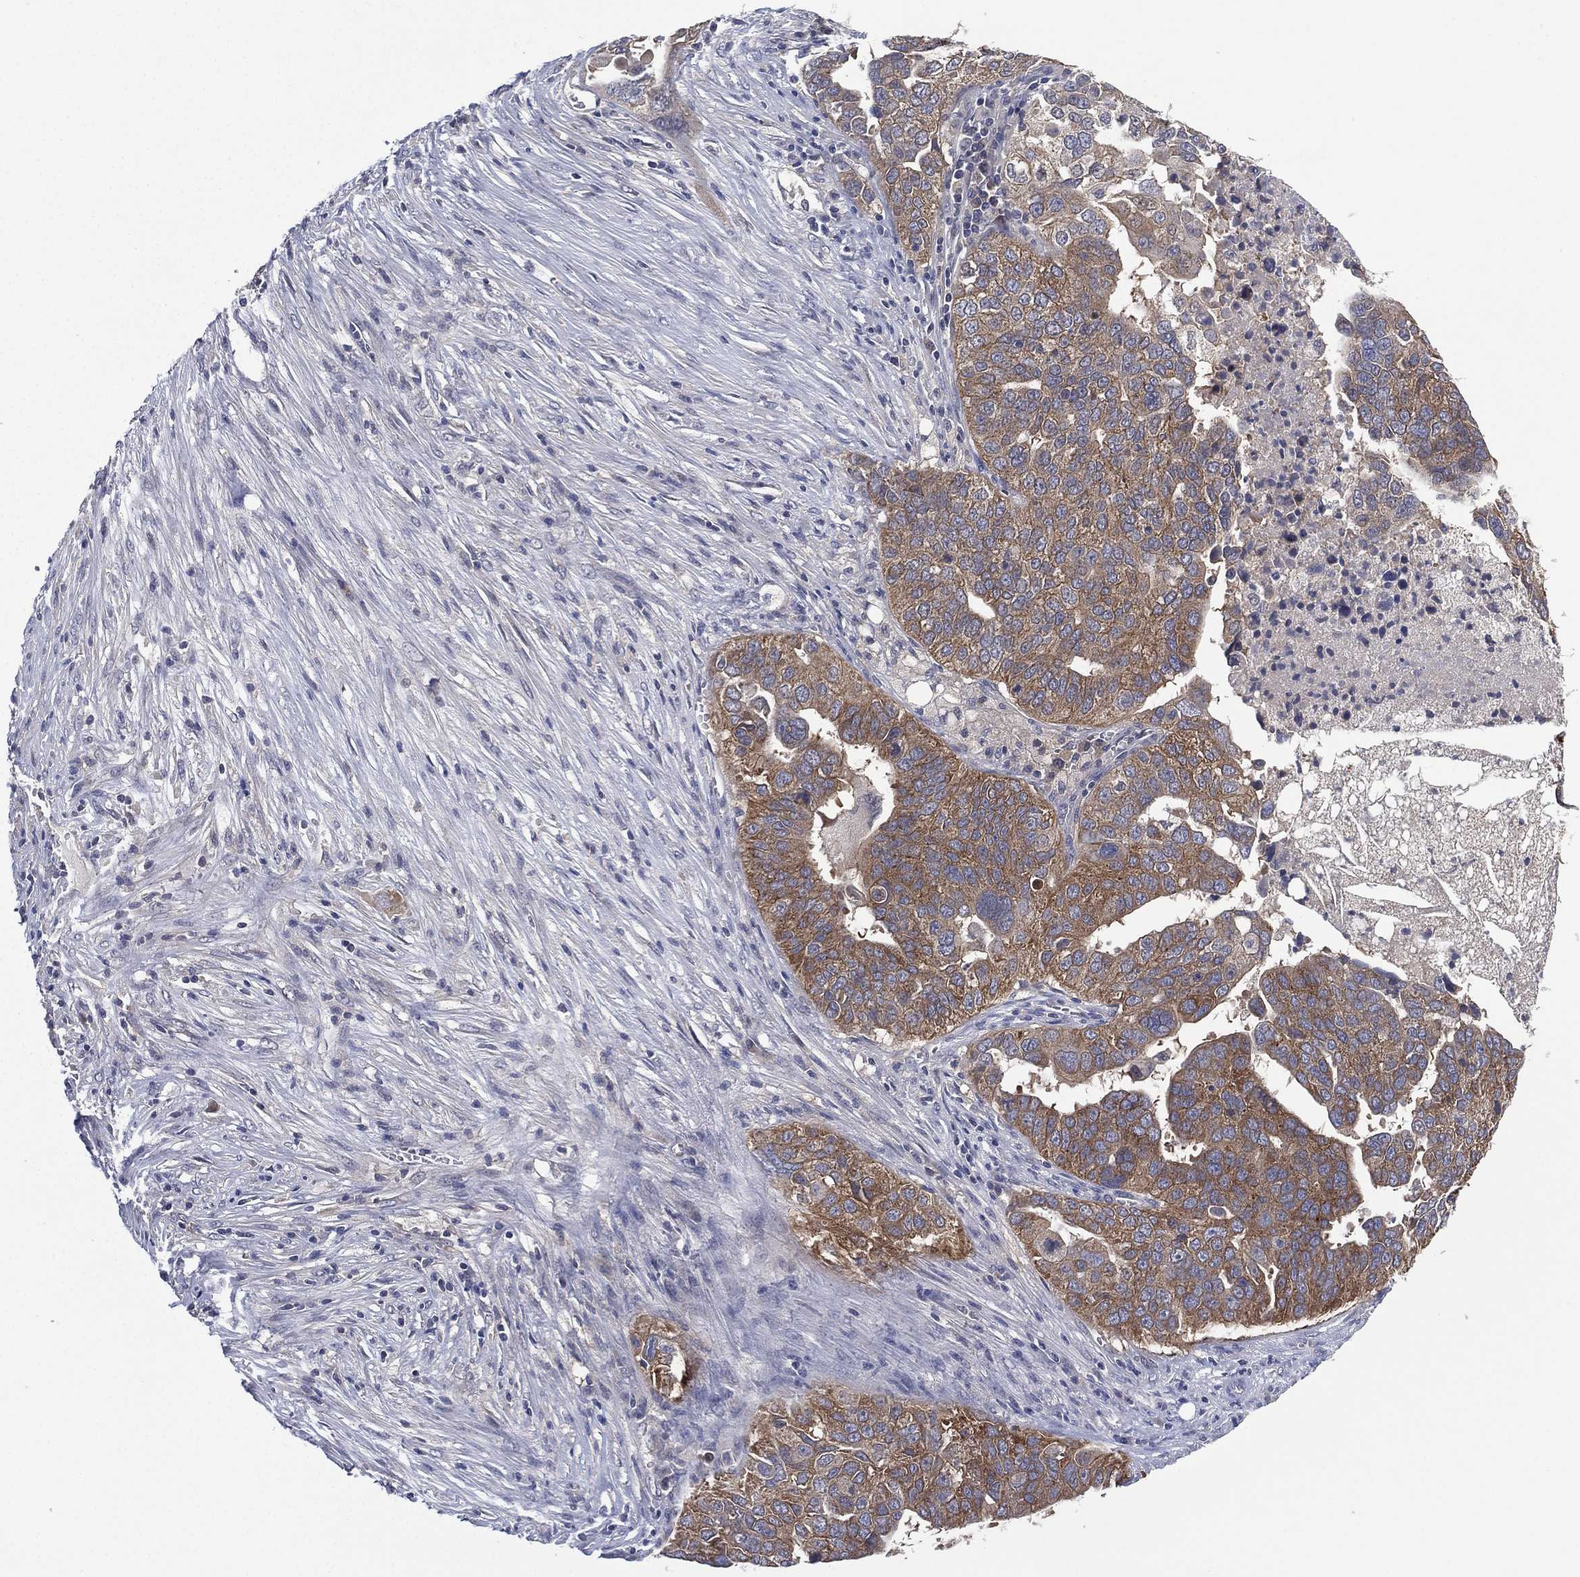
{"staining": {"intensity": "moderate", "quantity": ">75%", "location": "cytoplasmic/membranous"}, "tissue": "ovarian cancer", "cell_type": "Tumor cells", "image_type": "cancer", "snomed": [{"axis": "morphology", "description": "Carcinoma, endometroid"}, {"axis": "topography", "description": "Soft tissue"}, {"axis": "topography", "description": "Ovary"}], "caption": "Immunohistochemistry (IHC) of human ovarian cancer shows medium levels of moderate cytoplasmic/membranous staining in about >75% of tumor cells.", "gene": "MPP7", "patient": {"sex": "female", "age": 52}}